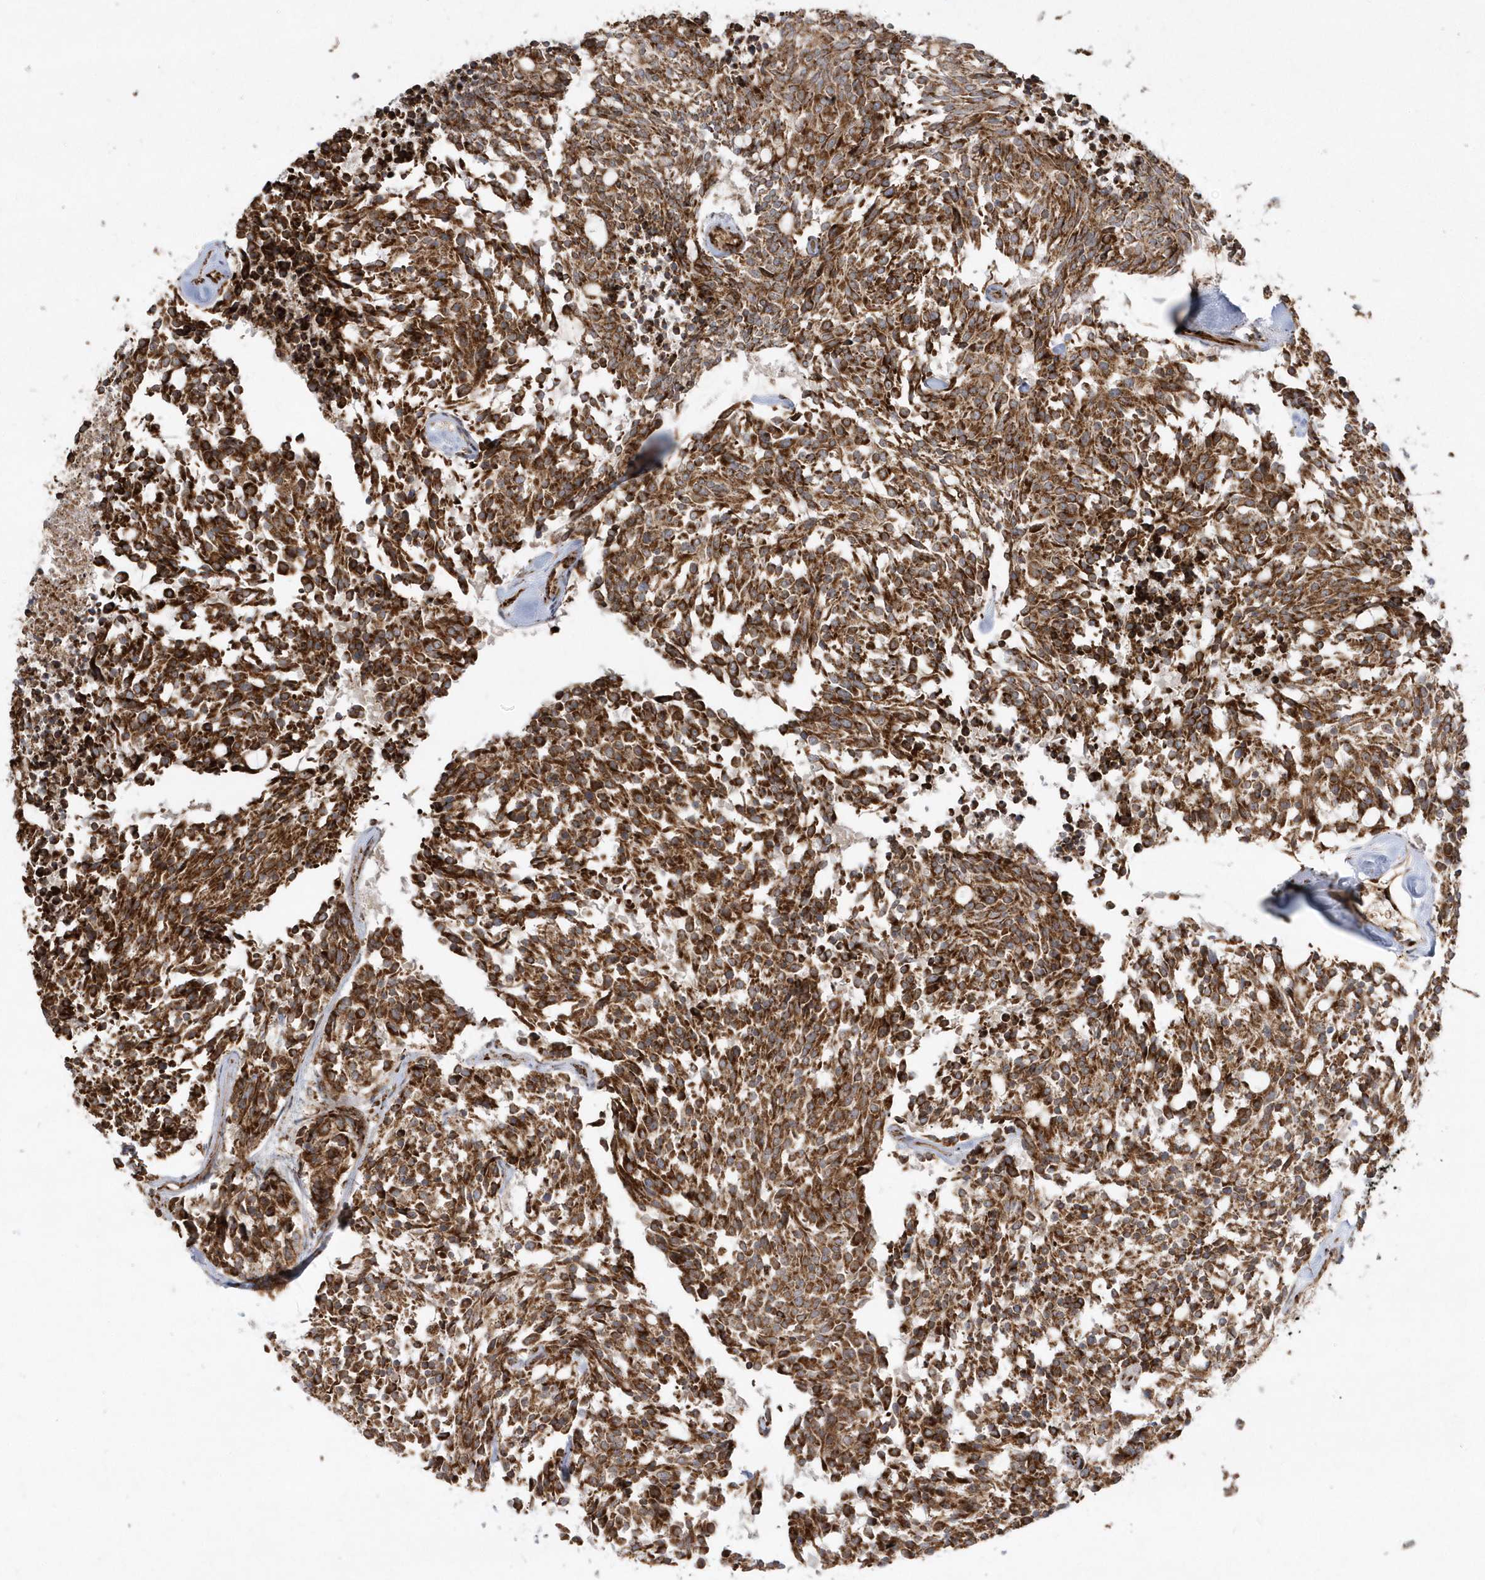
{"staining": {"intensity": "strong", "quantity": ">75%", "location": "cytoplasmic/membranous"}, "tissue": "carcinoid", "cell_type": "Tumor cells", "image_type": "cancer", "snomed": [{"axis": "morphology", "description": "Carcinoid, malignant, NOS"}, {"axis": "topography", "description": "Pancreas"}], "caption": "Immunohistochemistry (IHC) micrograph of neoplastic tissue: carcinoid stained using immunohistochemistry (IHC) shows high levels of strong protein expression localized specifically in the cytoplasmic/membranous of tumor cells, appearing as a cytoplasmic/membranous brown color.", "gene": "SH3BP2", "patient": {"sex": "female", "age": 54}}